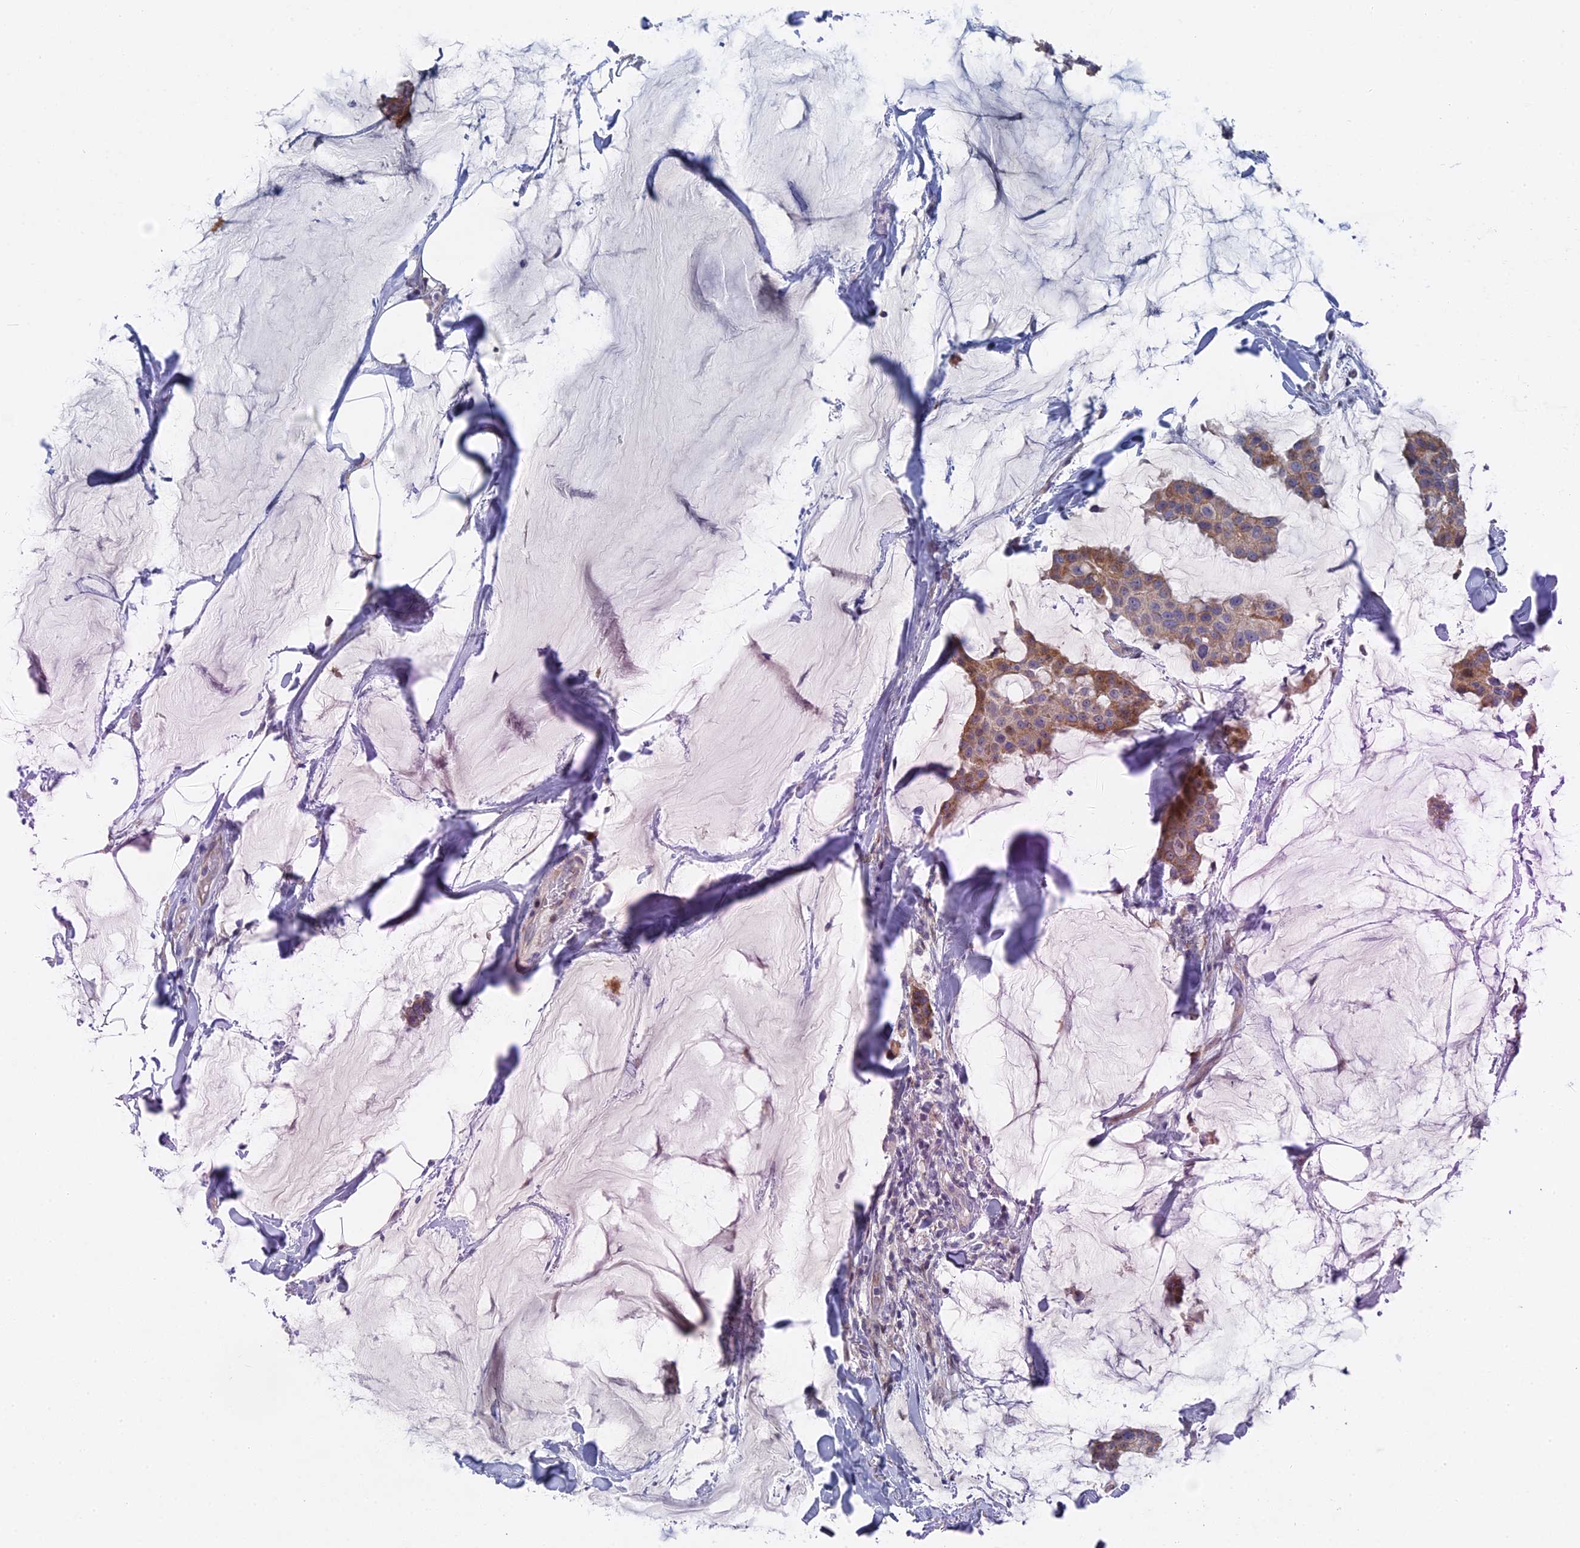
{"staining": {"intensity": "moderate", "quantity": "25%-75%", "location": "cytoplasmic/membranous"}, "tissue": "breast cancer", "cell_type": "Tumor cells", "image_type": "cancer", "snomed": [{"axis": "morphology", "description": "Duct carcinoma"}, {"axis": "topography", "description": "Breast"}], "caption": "Immunohistochemical staining of breast cancer (infiltrating ductal carcinoma) exhibits medium levels of moderate cytoplasmic/membranous staining in approximately 25%-75% of tumor cells.", "gene": "TMEM161A", "patient": {"sex": "female", "age": 93}}